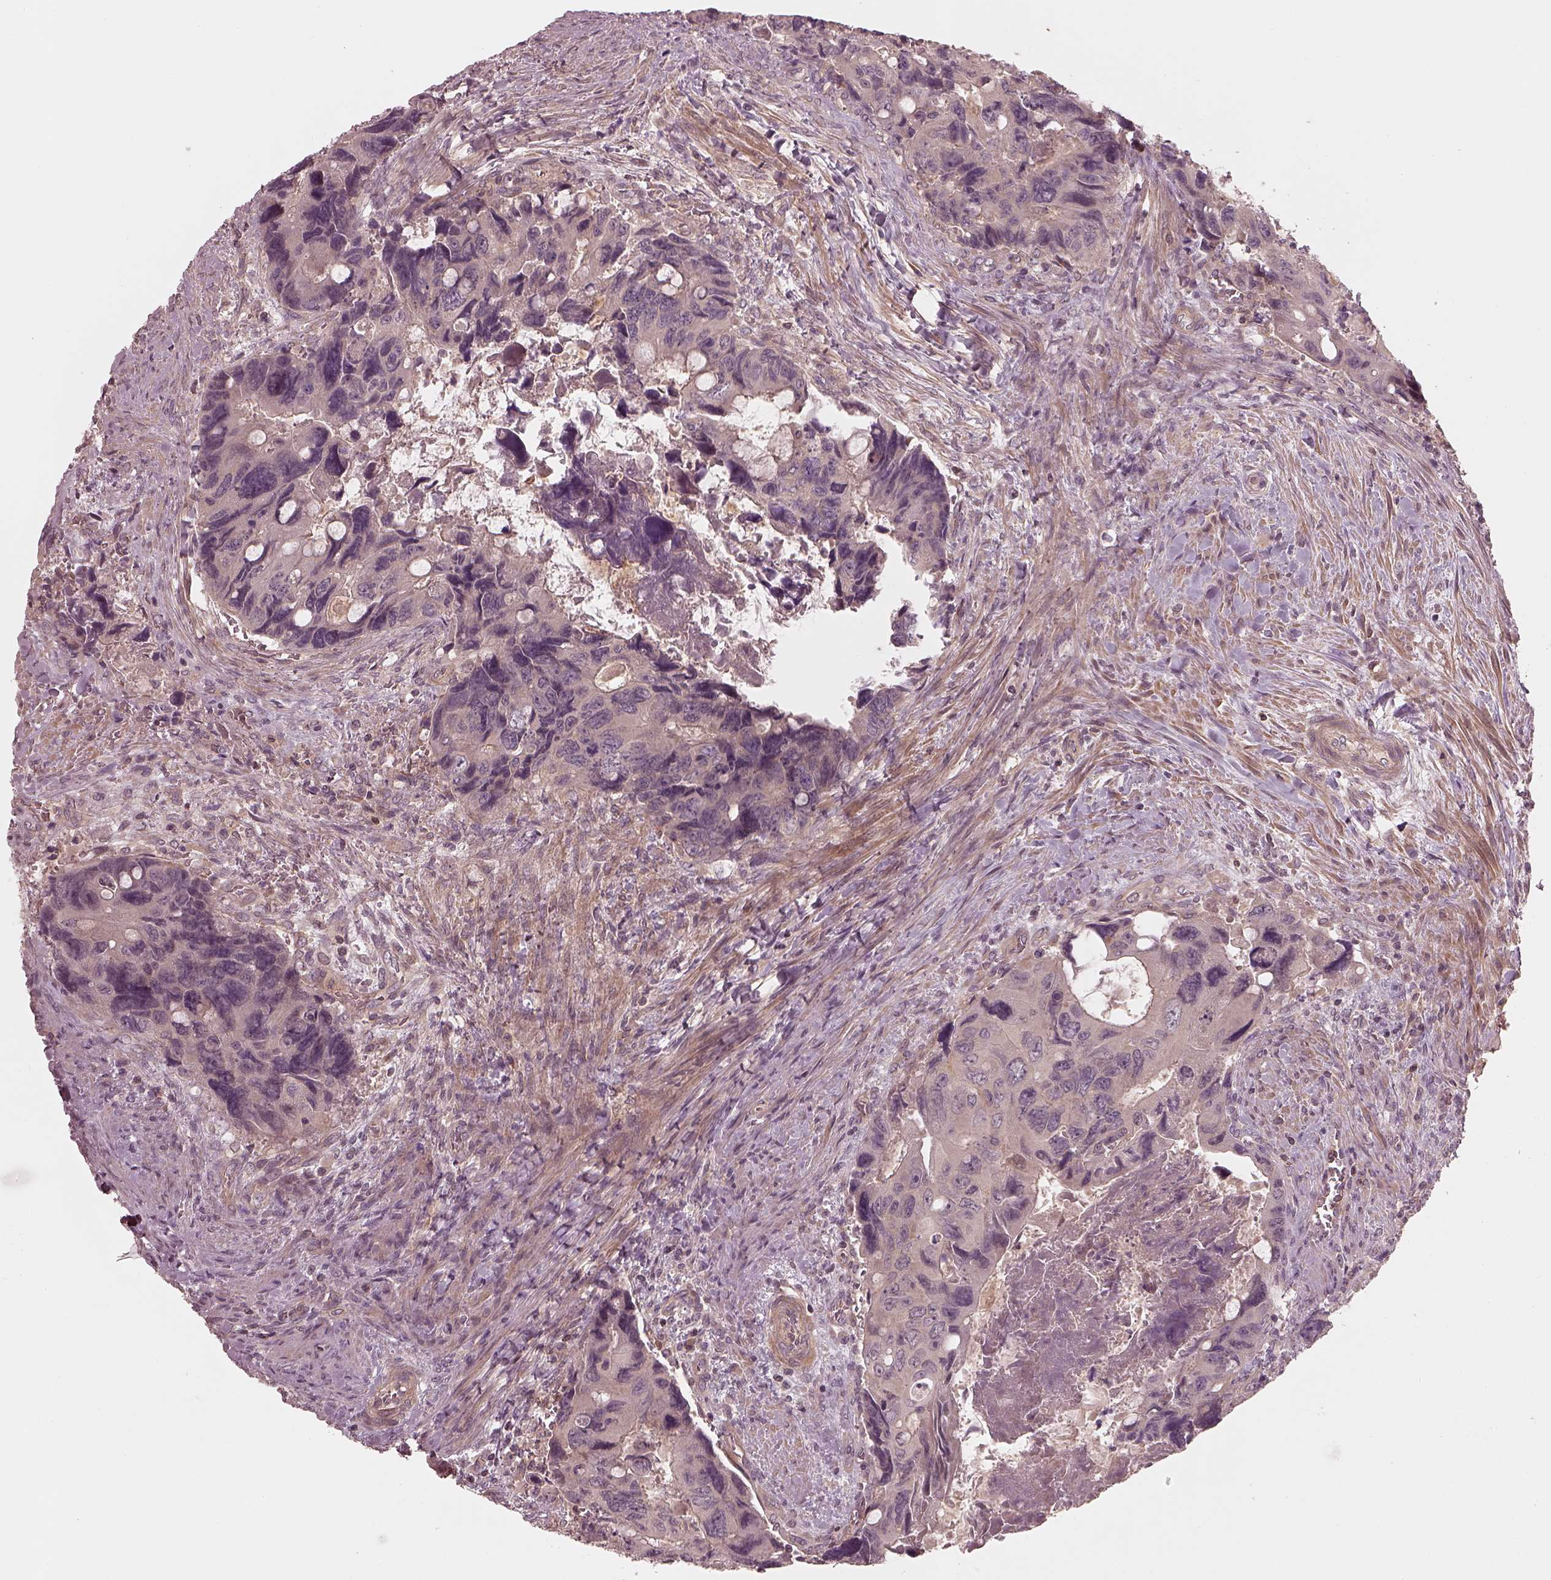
{"staining": {"intensity": "negative", "quantity": "none", "location": "none"}, "tissue": "colorectal cancer", "cell_type": "Tumor cells", "image_type": "cancer", "snomed": [{"axis": "morphology", "description": "Adenocarcinoma, NOS"}, {"axis": "topography", "description": "Rectum"}], "caption": "This is an immunohistochemistry (IHC) histopathology image of colorectal cancer. There is no positivity in tumor cells.", "gene": "FAM107B", "patient": {"sex": "male", "age": 62}}